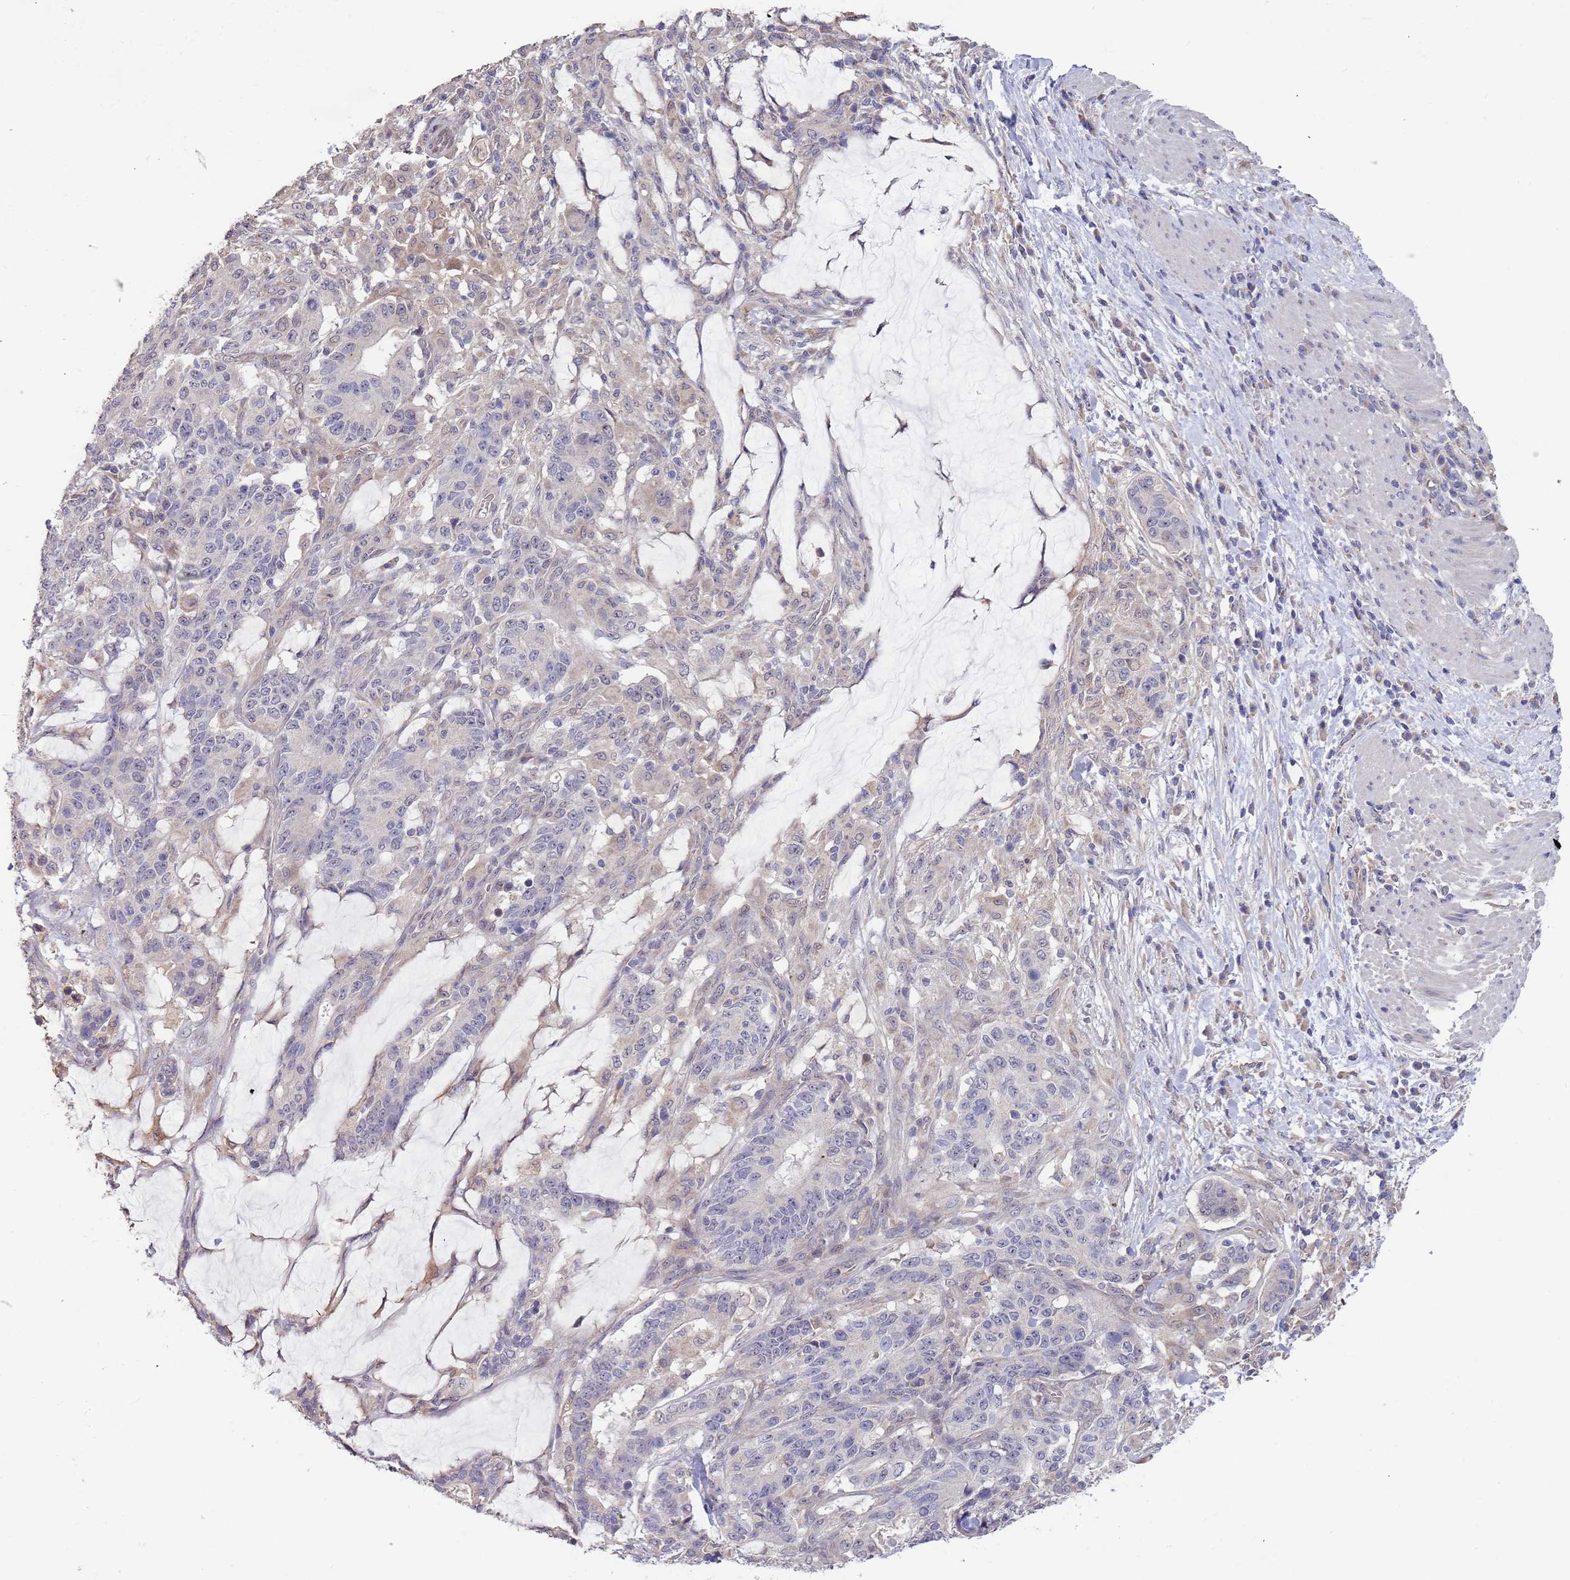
{"staining": {"intensity": "negative", "quantity": "none", "location": "none"}, "tissue": "stomach cancer", "cell_type": "Tumor cells", "image_type": "cancer", "snomed": [{"axis": "morphology", "description": "Normal tissue, NOS"}, {"axis": "morphology", "description": "Adenocarcinoma, NOS"}, {"axis": "topography", "description": "Stomach"}], "caption": "Stomach cancer (adenocarcinoma) was stained to show a protein in brown. There is no significant positivity in tumor cells.", "gene": "TMEM64", "patient": {"sex": "female", "age": 64}}